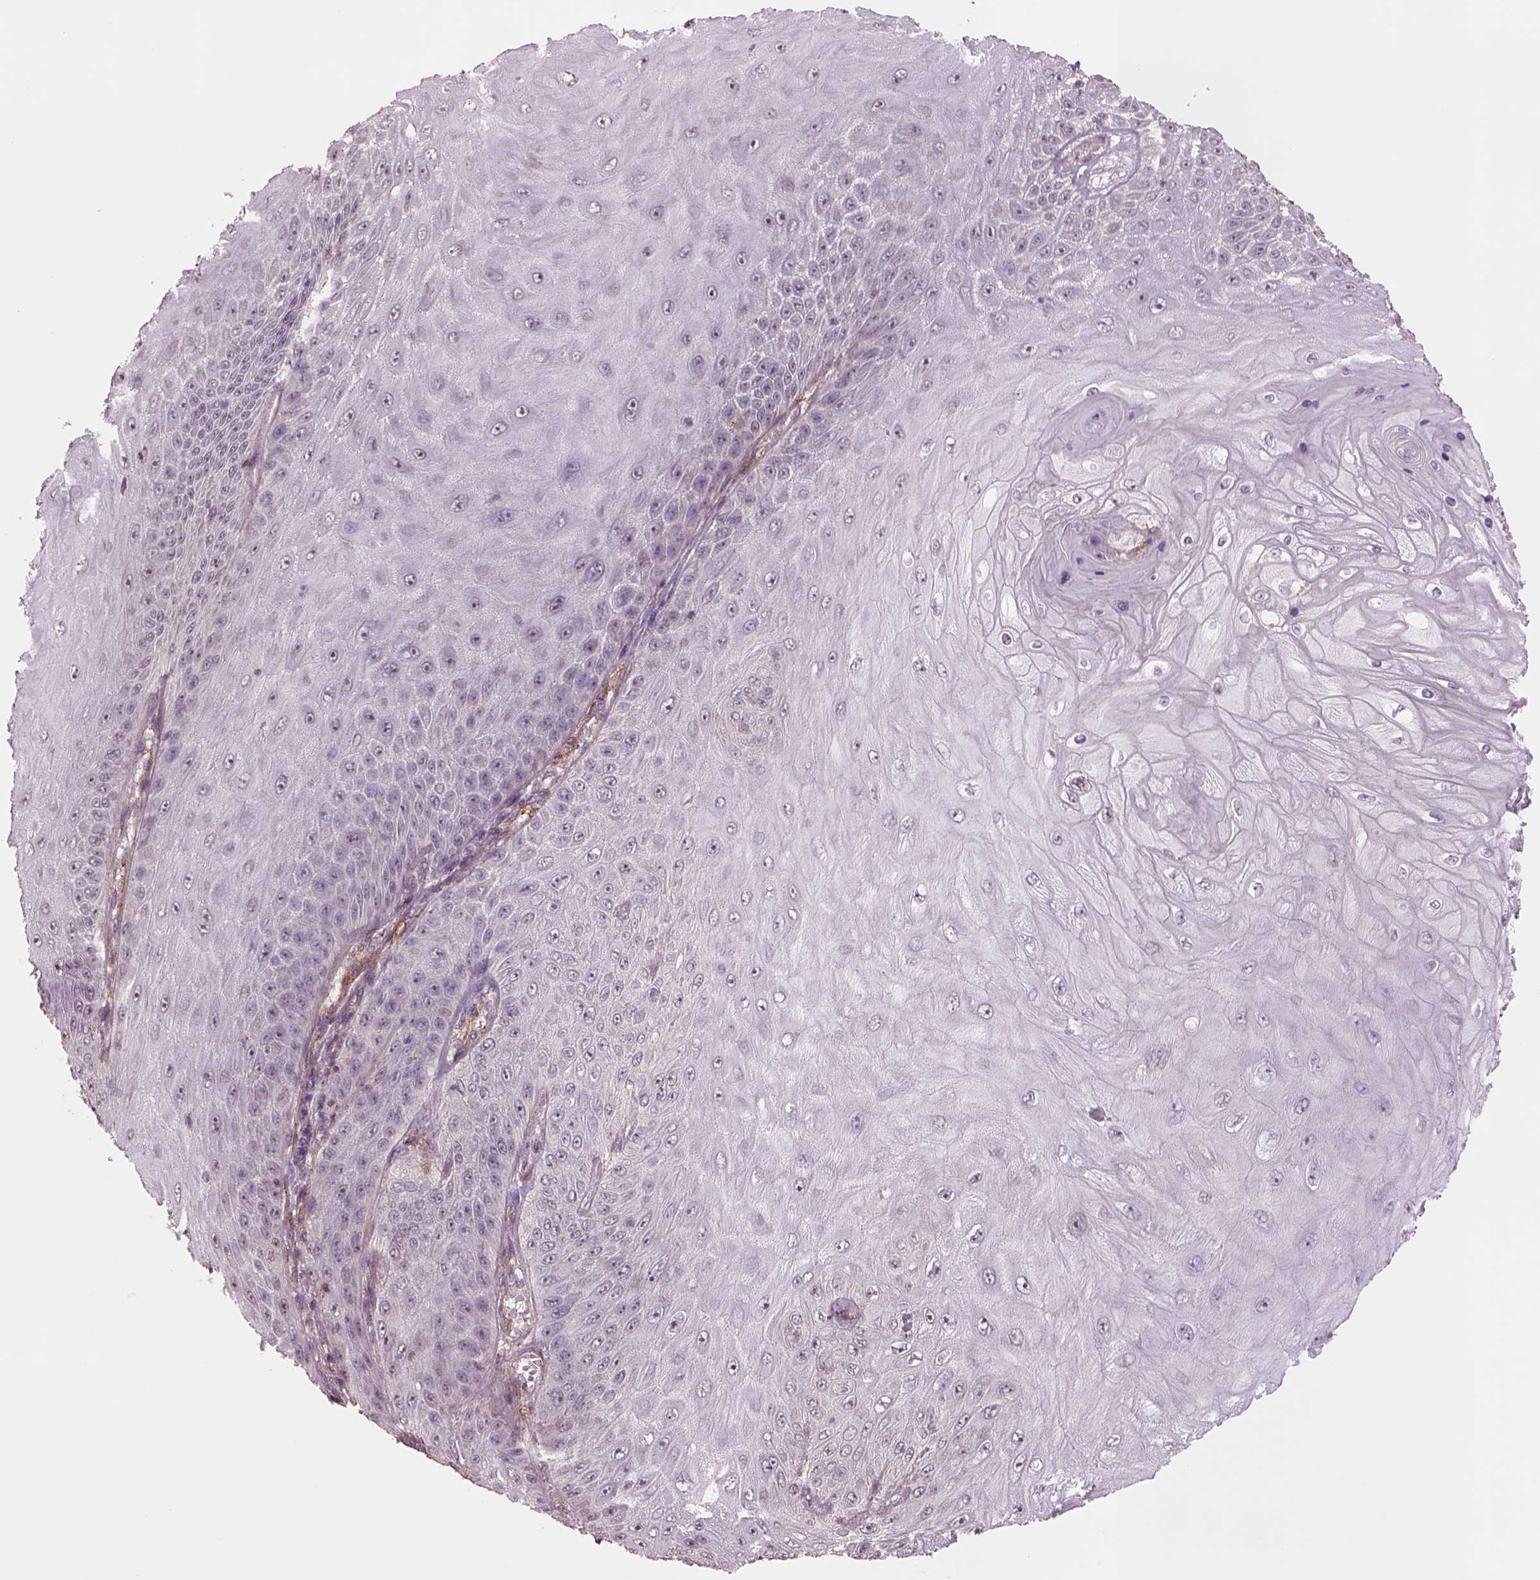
{"staining": {"intensity": "negative", "quantity": "none", "location": "none"}, "tissue": "skin cancer", "cell_type": "Tumor cells", "image_type": "cancer", "snomed": [{"axis": "morphology", "description": "Squamous cell carcinoma, NOS"}, {"axis": "topography", "description": "Skin"}], "caption": "The photomicrograph shows no significant positivity in tumor cells of squamous cell carcinoma (skin).", "gene": "LIN7A", "patient": {"sex": "male", "age": 62}}